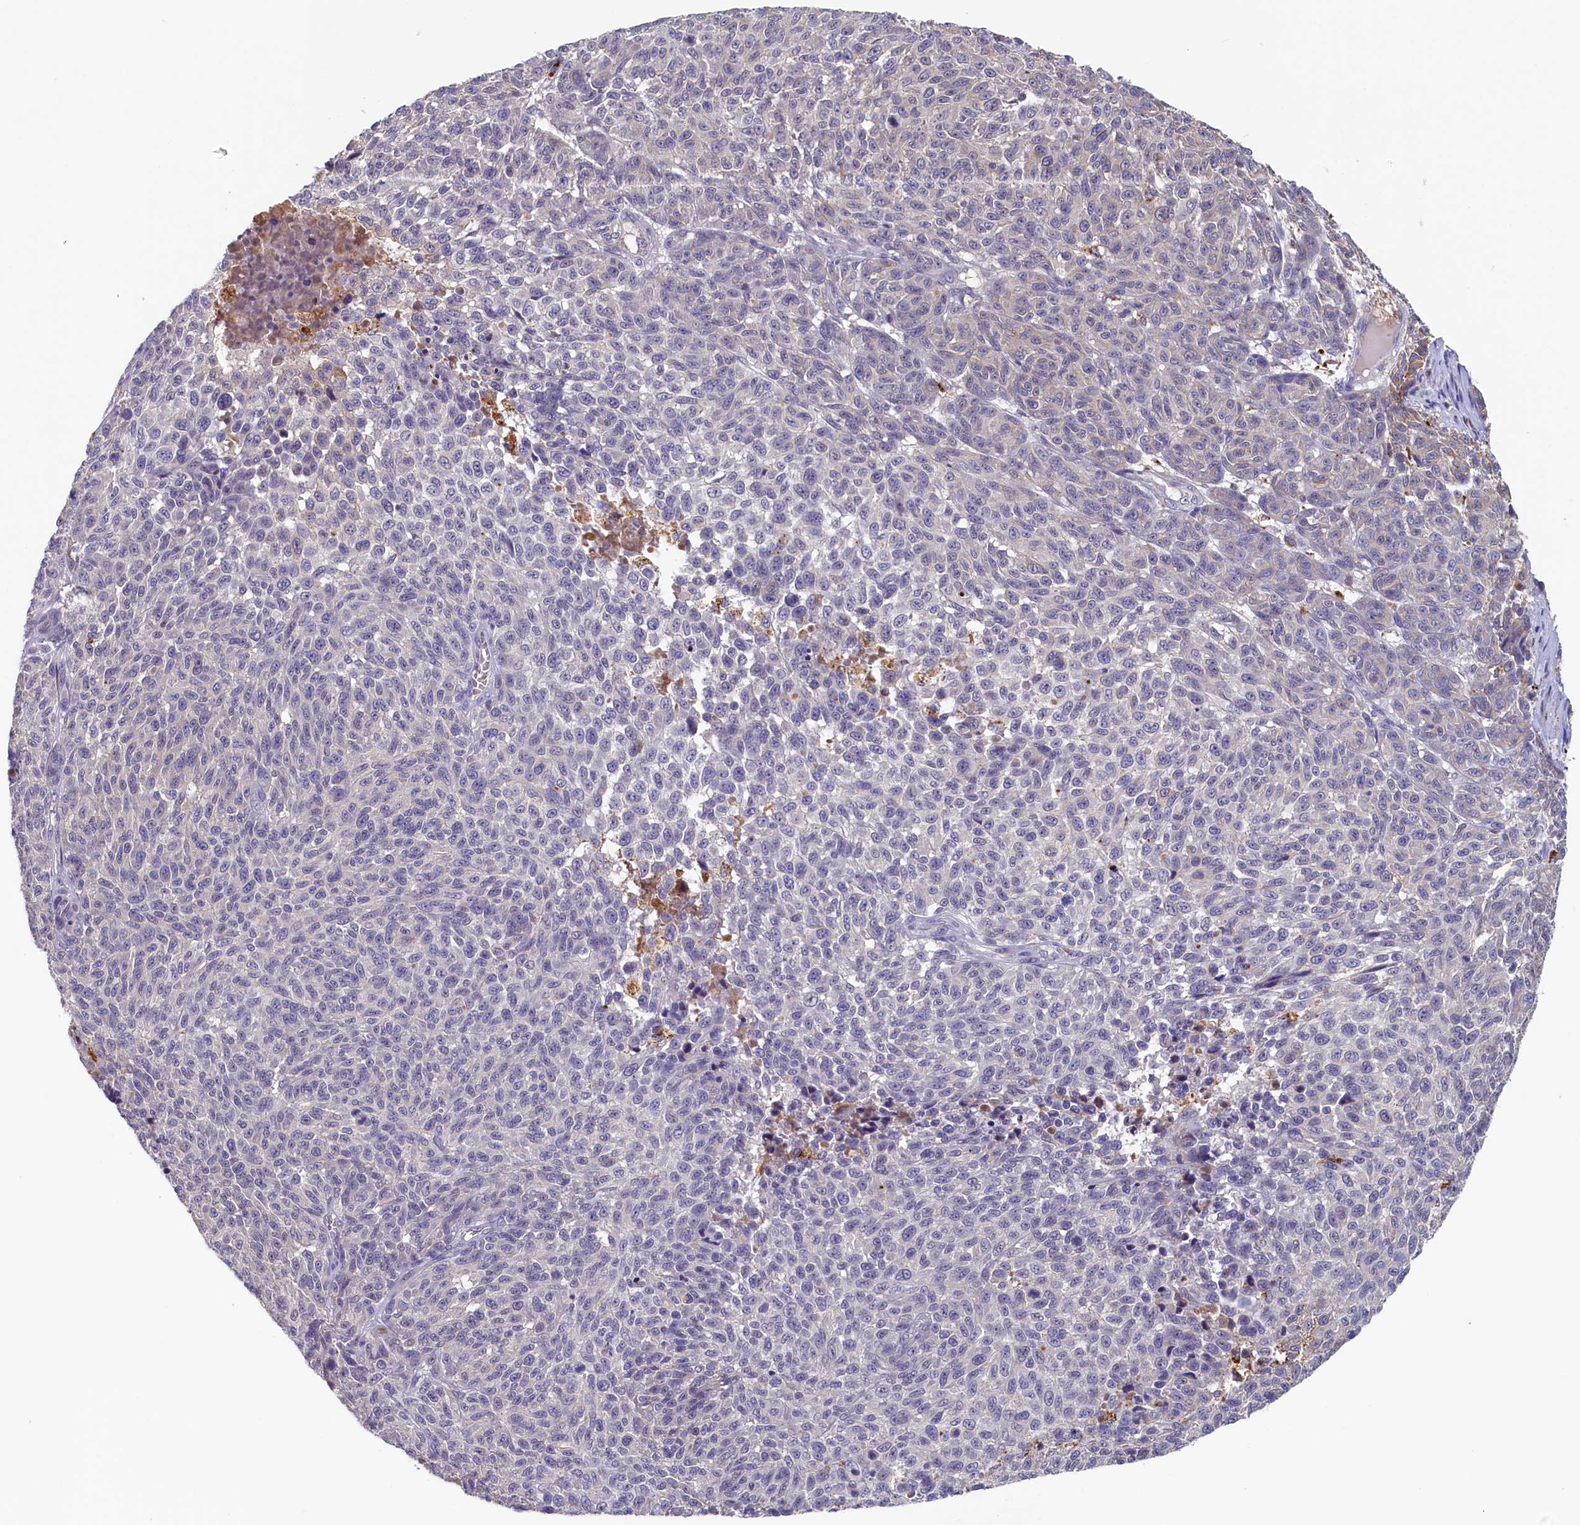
{"staining": {"intensity": "negative", "quantity": "none", "location": "none"}, "tissue": "melanoma", "cell_type": "Tumor cells", "image_type": "cancer", "snomed": [{"axis": "morphology", "description": "Malignant melanoma, NOS"}, {"axis": "topography", "description": "Skin"}], "caption": "IHC photomicrograph of neoplastic tissue: melanoma stained with DAB (3,3'-diaminobenzidine) displays no significant protein staining in tumor cells.", "gene": "NUBP2", "patient": {"sex": "male", "age": 49}}